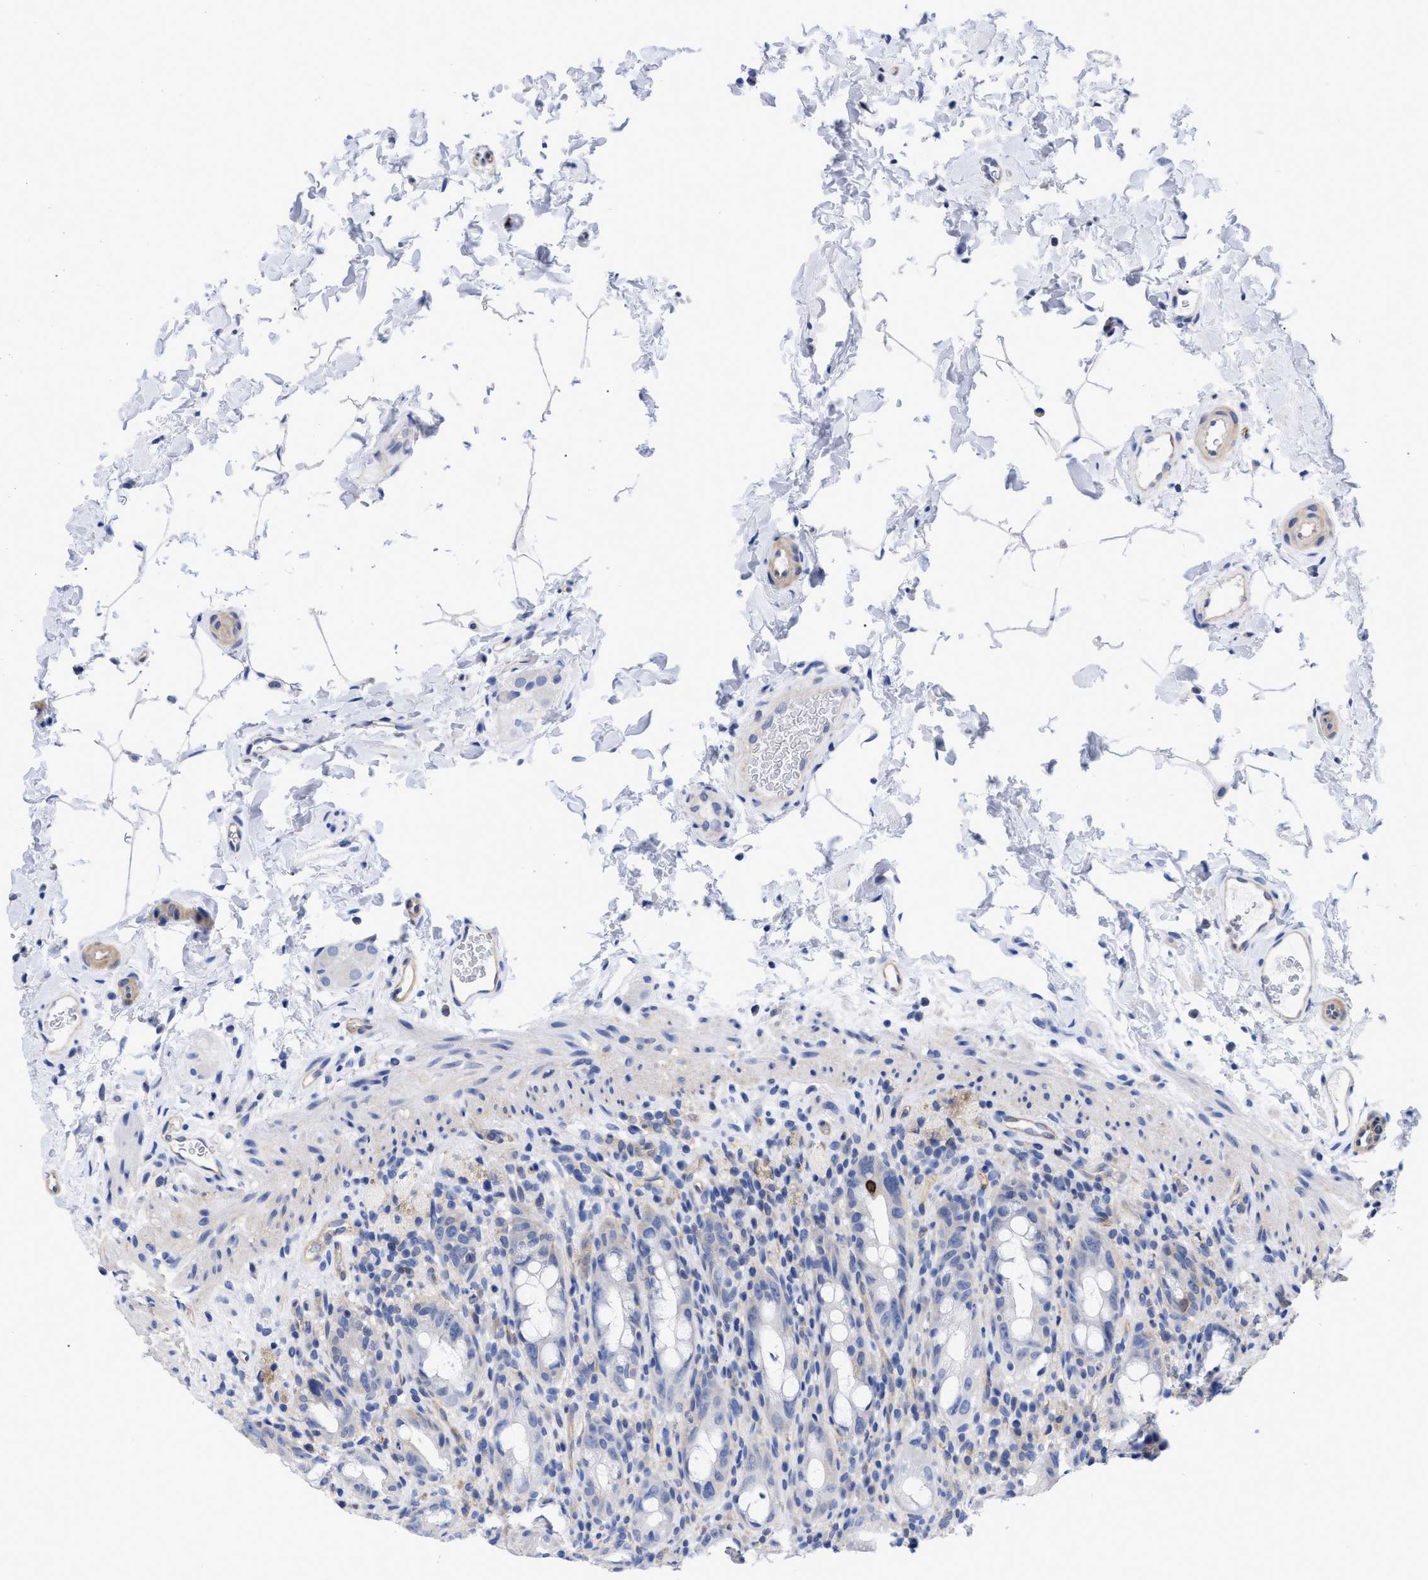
{"staining": {"intensity": "negative", "quantity": "none", "location": "none"}, "tissue": "rectum", "cell_type": "Glandular cells", "image_type": "normal", "snomed": [{"axis": "morphology", "description": "Normal tissue, NOS"}, {"axis": "topography", "description": "Rectum"}], "caption": "The histopathology image exhibits no staining of glandular cells in normal rectum. (DAB immunohistochemistry visualized using brightfield microscopy, high magnification).", "gene": "IRAG2", "patient": {"sex": "male", "age": 44}}